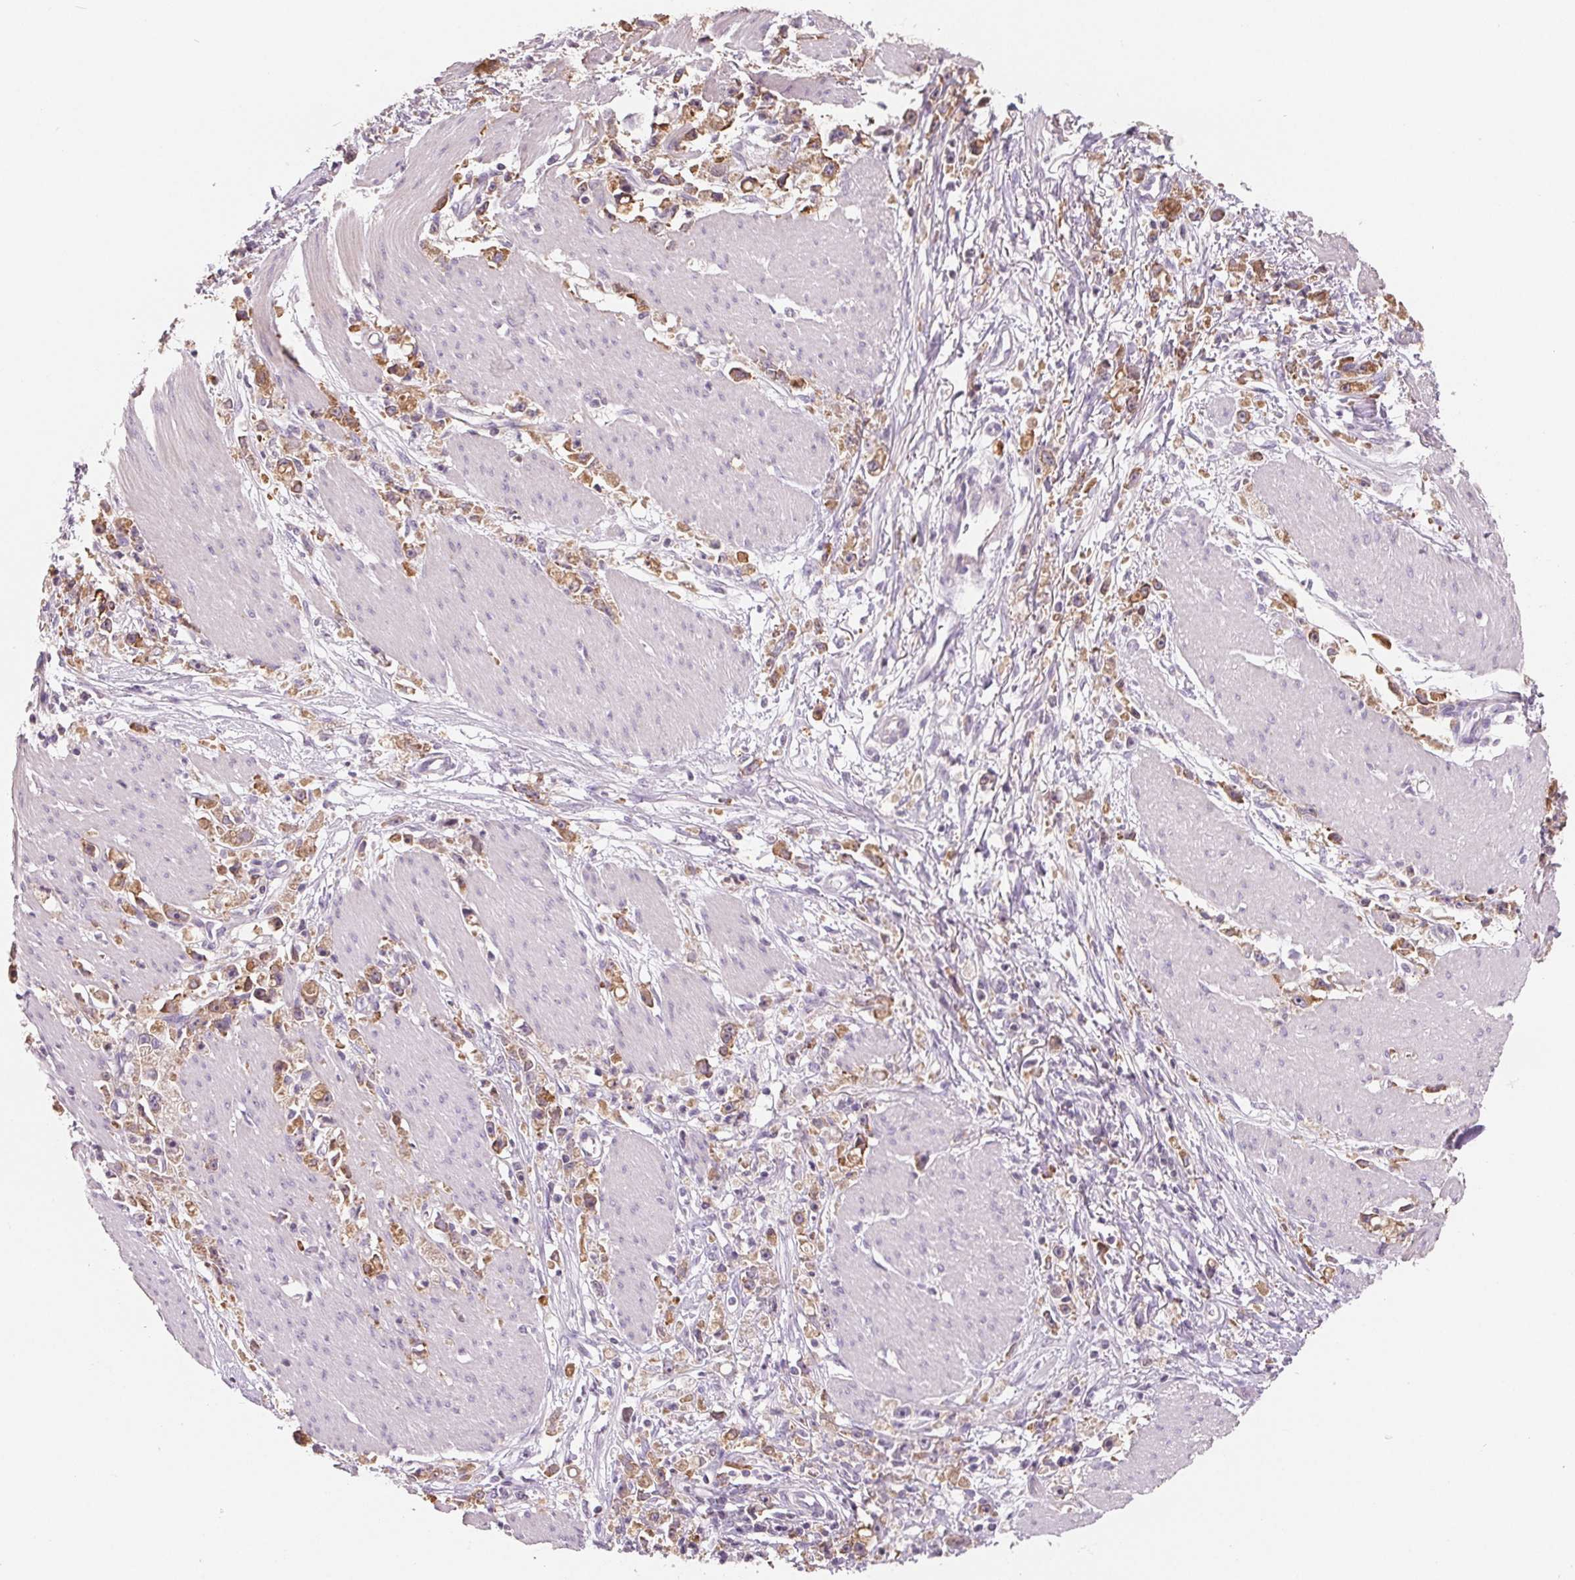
{"staining": {"intensity": "weak", "quantity": ">75%", "location": "cytoplasmic/membranous"}, "tissue": "stomach cancer", "cell_type": "Tumor cells", "image_type": "cancer", "snomed": [{"axis": "morphology", "description": "Adenocarcinoma, NOS"}, {"axis": "topography", "description": "Stomach"}], "caption": "Immunohistochemistry image of human stomach cancer (adenocarcinoma) stained for a protein (brown), which displays low levels of weak cytoplasmic/membranous positivity in approximately >75% of tumor cells.", "gene": "VTCN1", "patient": {"sex": "female", "age": 59}}